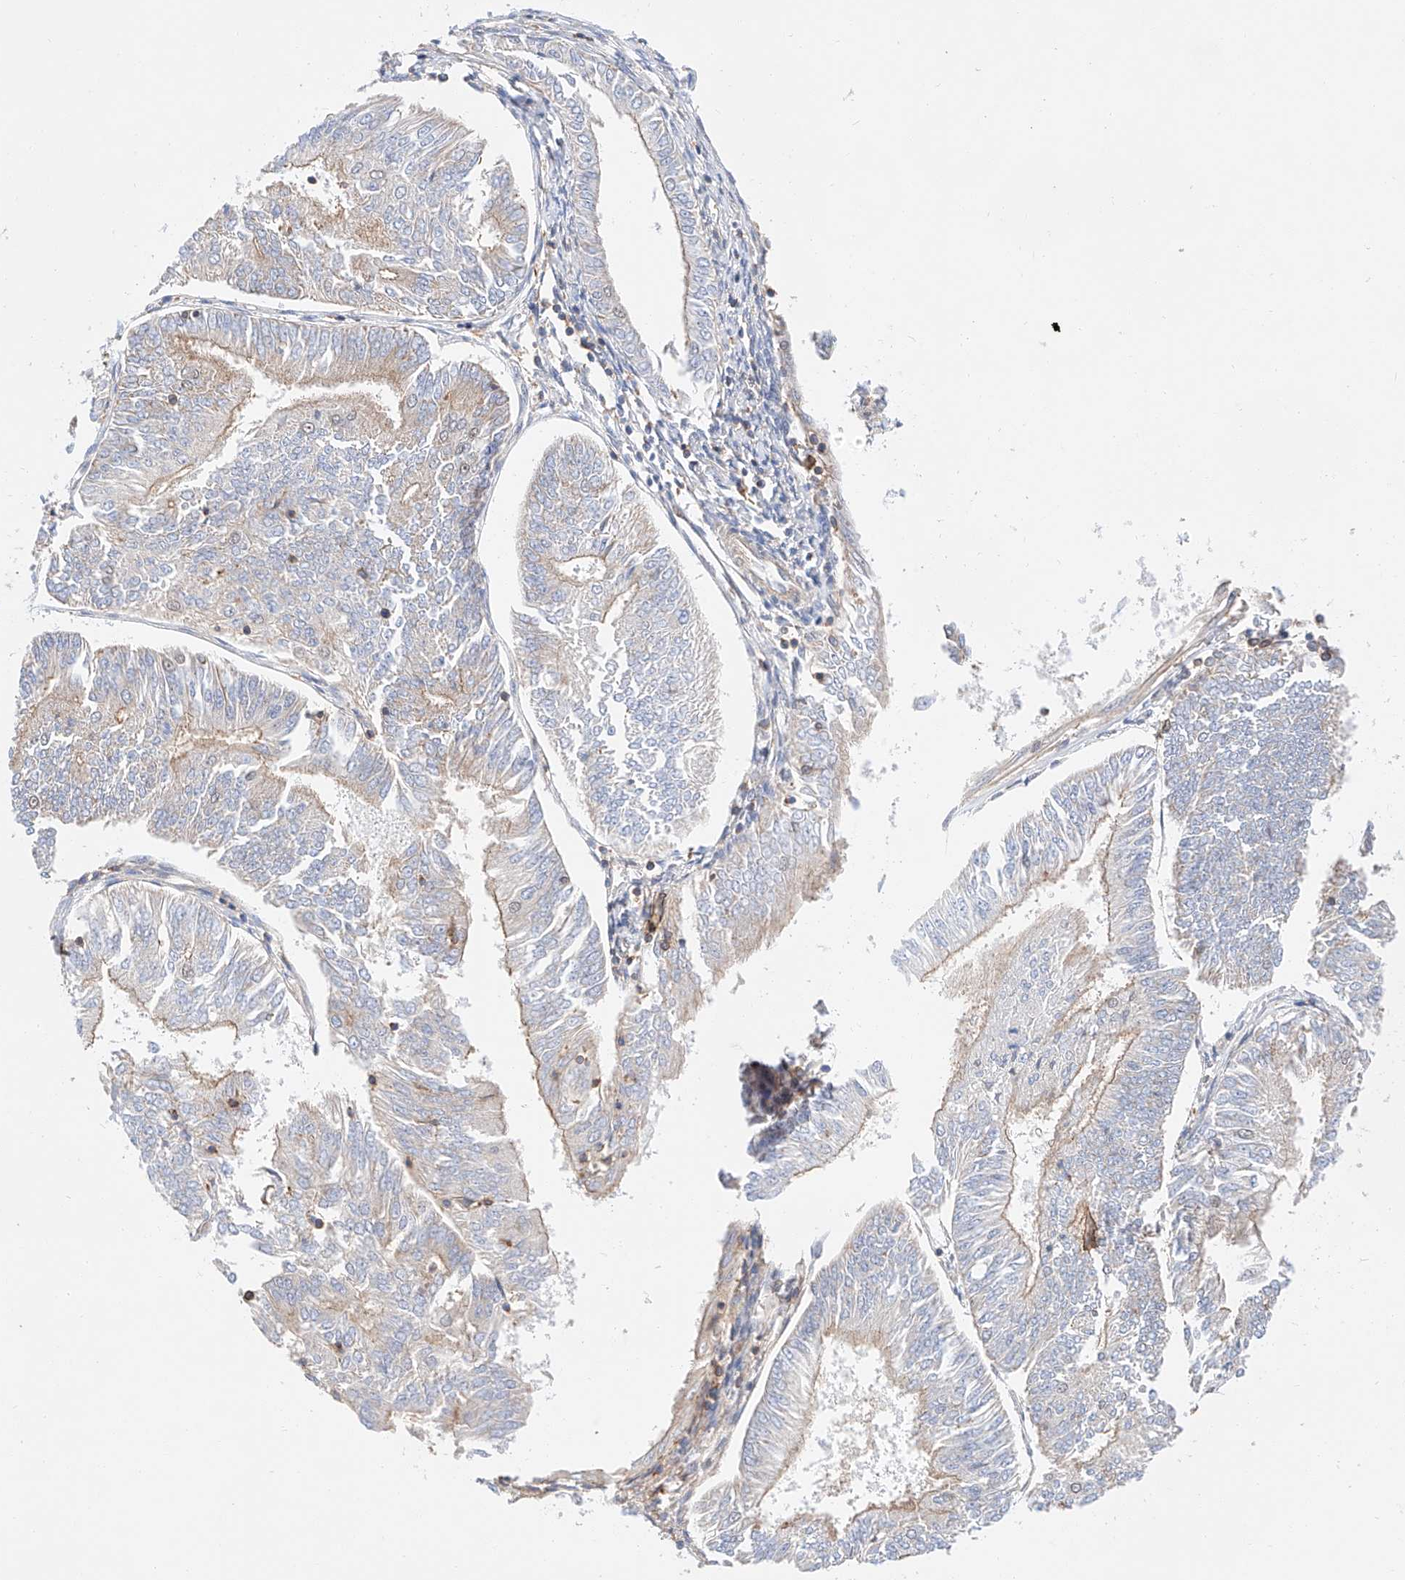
{"staining": {"intensity": "weak", "quantity": "25%-75%", "location": "cytoplasmic/membranous"}, "tissue": "endometrial cancer", "cell_type": "Tumor cells", "image_type": "cancer", "snomed": [{"axis": "morphology", "description": "Adenocarcinoma, NOS"}, {"axis": "topography", "description": "Endometrium"}], "caption": "Endometrial cancer (adenocarcinoma) stained with DAB (3,3'-diaminobenzidine) IHC exhibits low levels of weak cytoplasmic/membranous positivity in approximately 25%-75% of tumor cells. Nuclei are stained in blue.", "gene": "HDAC9", "patient": {"sex": "female", "age": 58}}